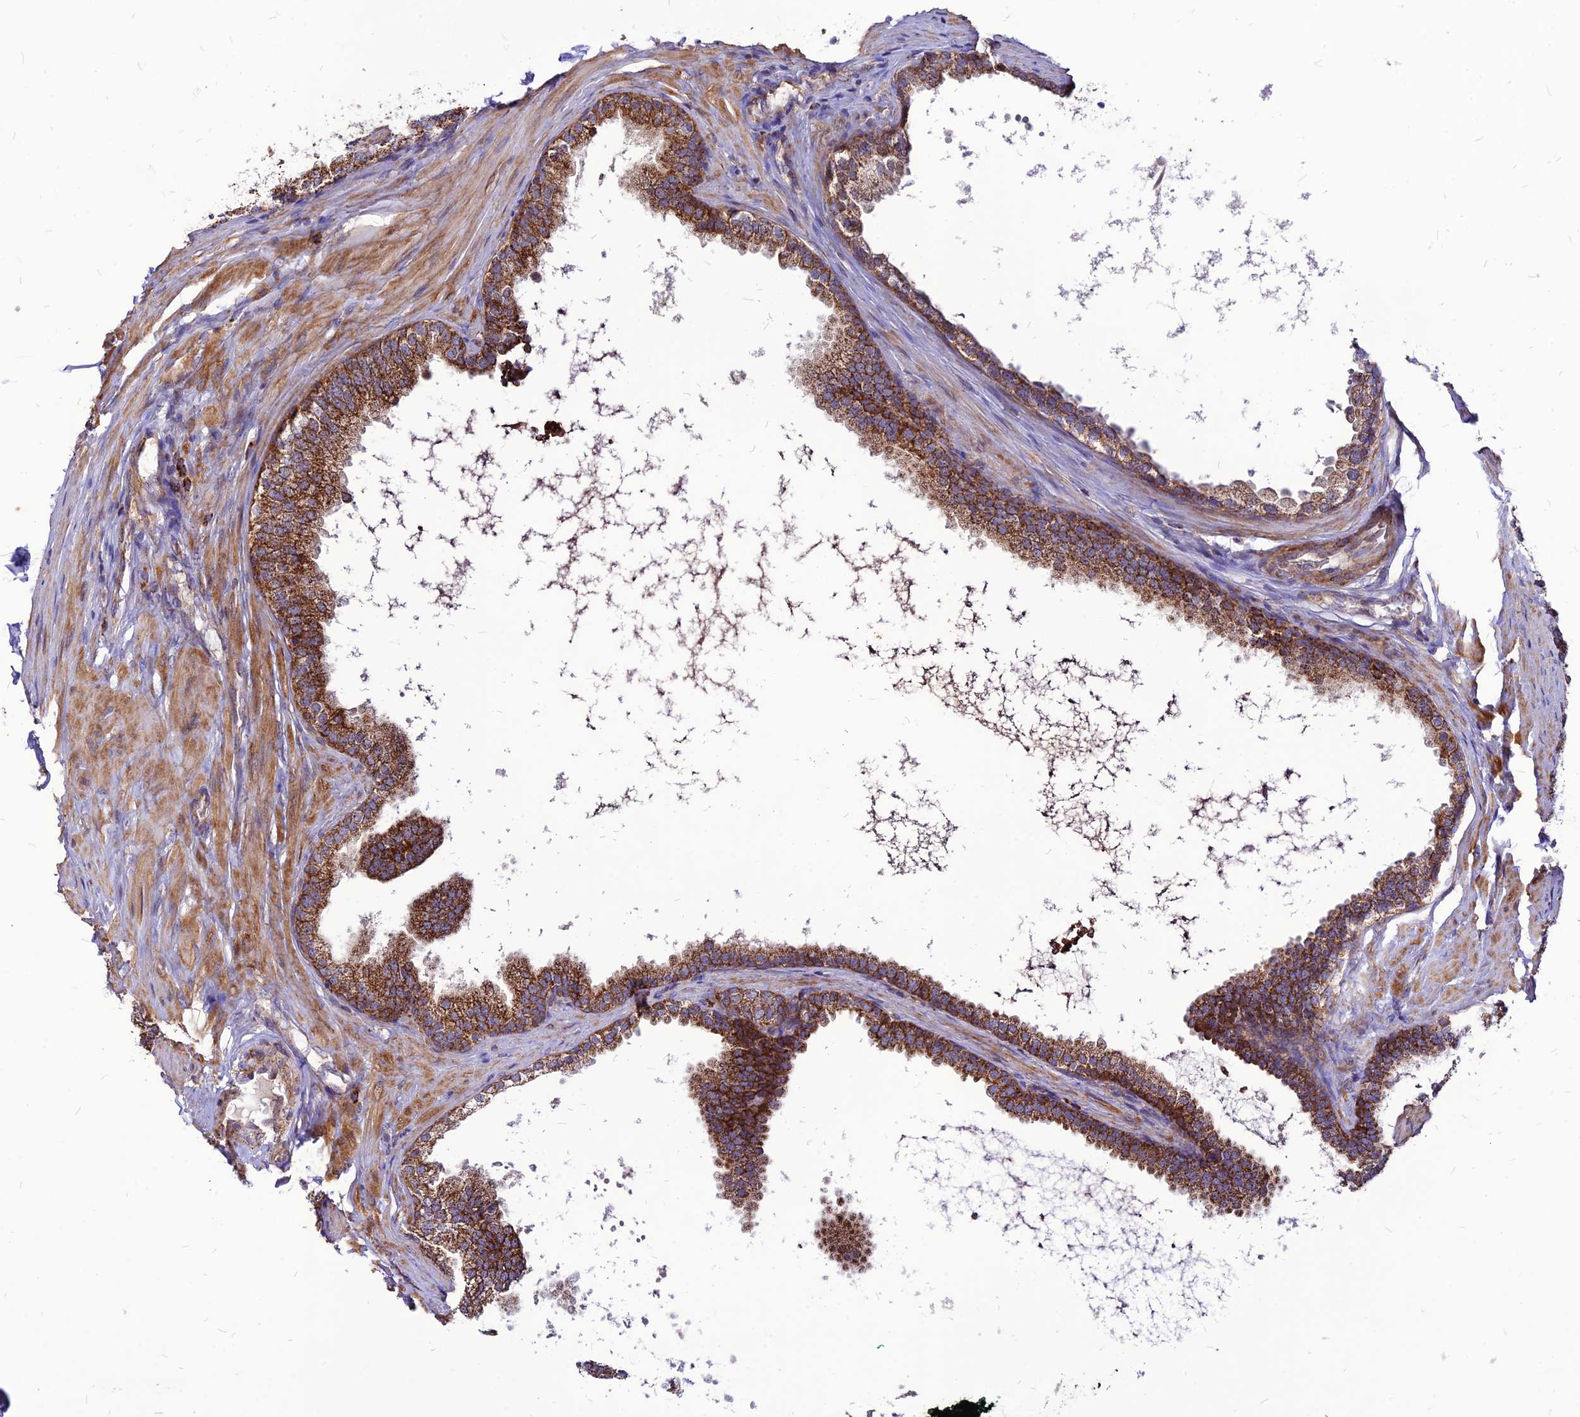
{"staining": {"intensity": "strong", "quantity": ">75%", "location": "cytoplasmic/membranous"}, "tissue": "prostate", "cell_type": "Glandular cells", "image_type": "normal", "snomed": [{"axis": "morphology", "description": "Normal tissue, NOS"}, {"axis": "topography", "description": "Prostate"}], "caption": "Human prostate stained for a protein (brown) exhibits strong cytoplasmic/membranous positive expression in approximately >75% of glandular cells.", "gene": "ECI1", "patient": {"sex": "male", "age": 60}}